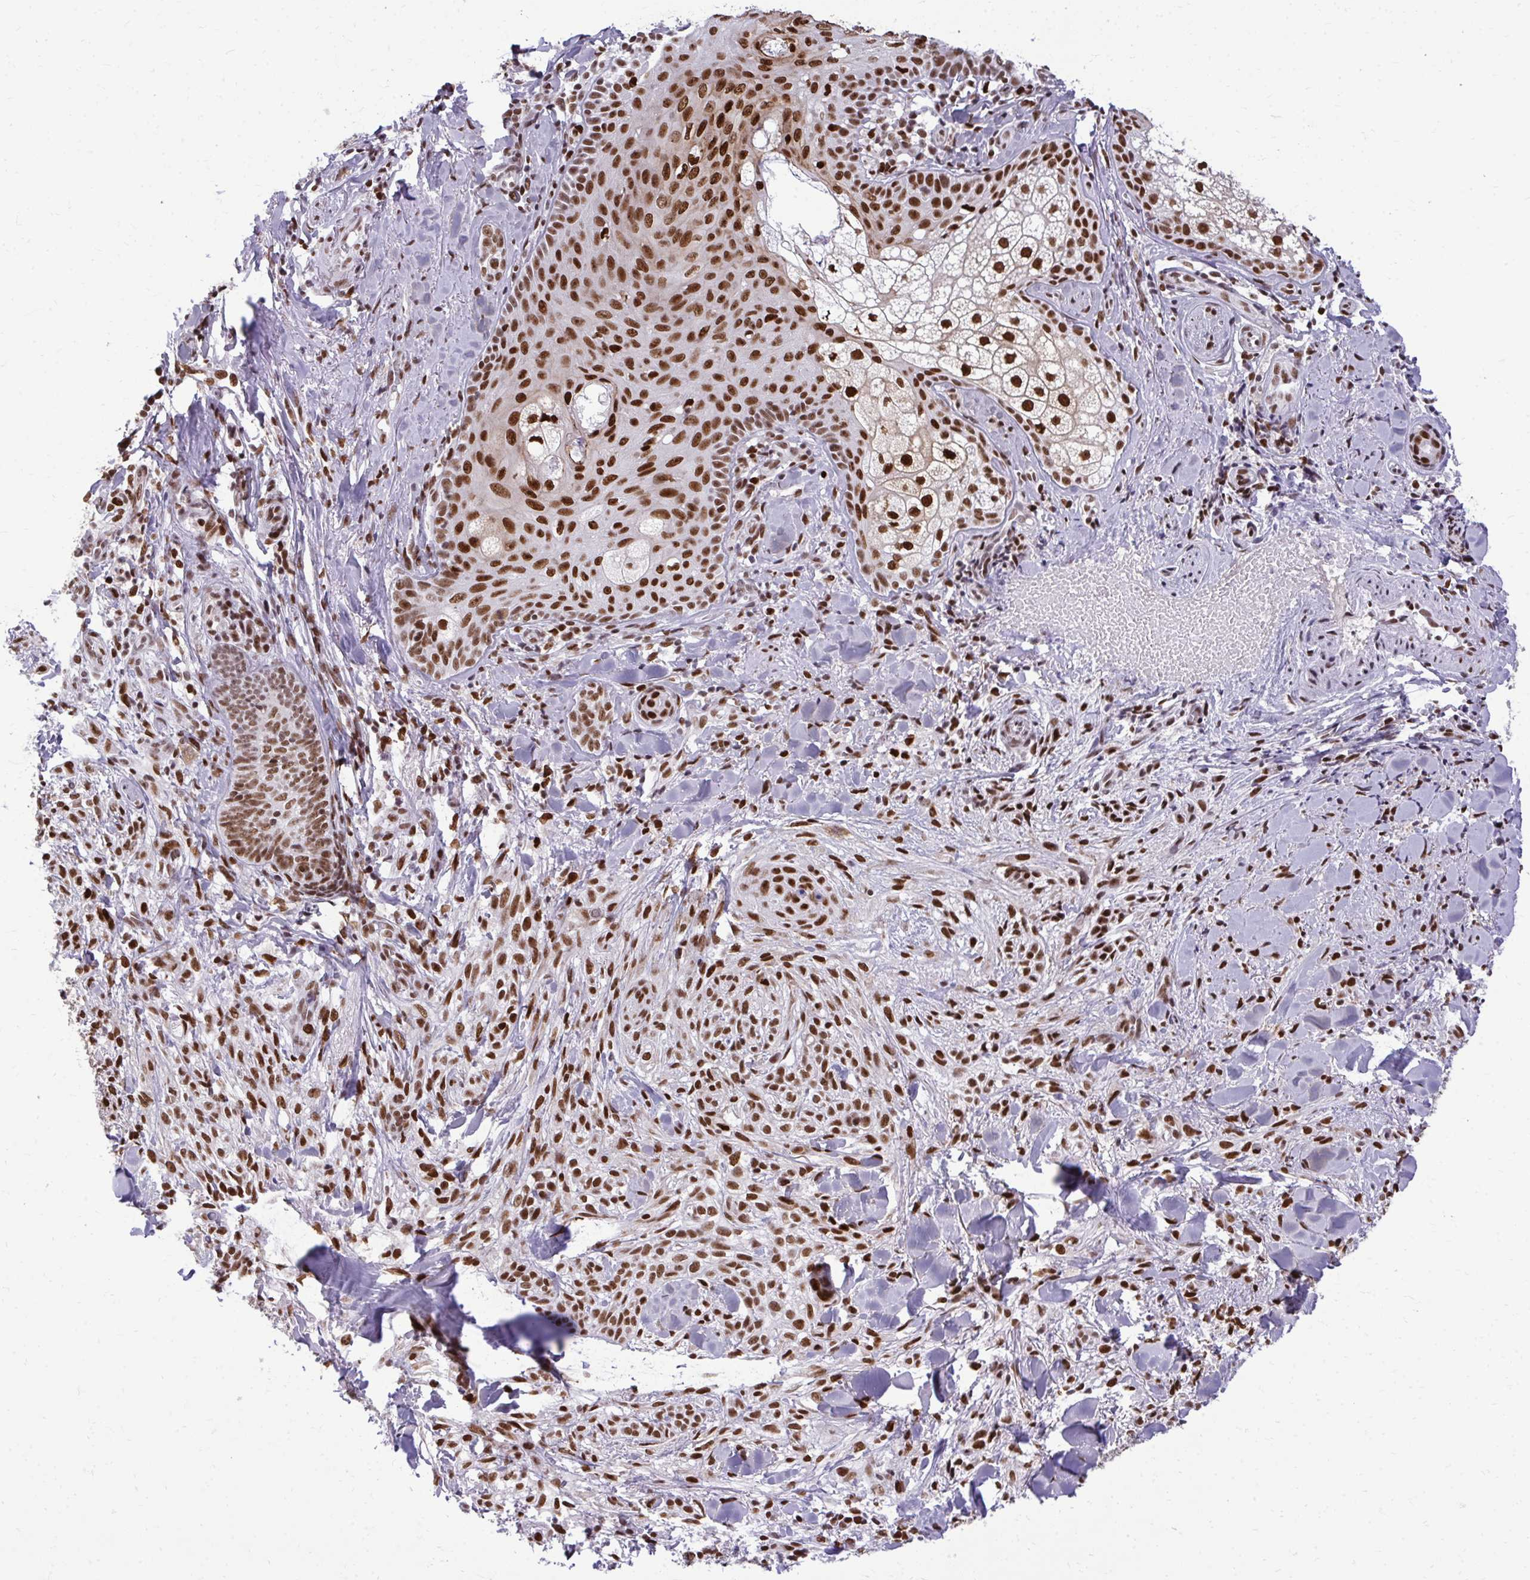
{"staining": {"intensity": "moderate", "quantity": ">75%", "location": "nuclear"}, "tissue": "skin cancer", "cell_type": "Tumor cells", "image_type": "cancer", "snomed": [{"axis": "morphology", "description": "Basal cell carcinoma"}, {"axis": "topography", "description": "Skin"}], "caption": "Tumor cells demonstrate medium levels of moderate nuclear expression in about >75% of cells in skin basal cell carcinoma.", "gene": "CDYL", "patient": {"sex": "female", "age": 48}}